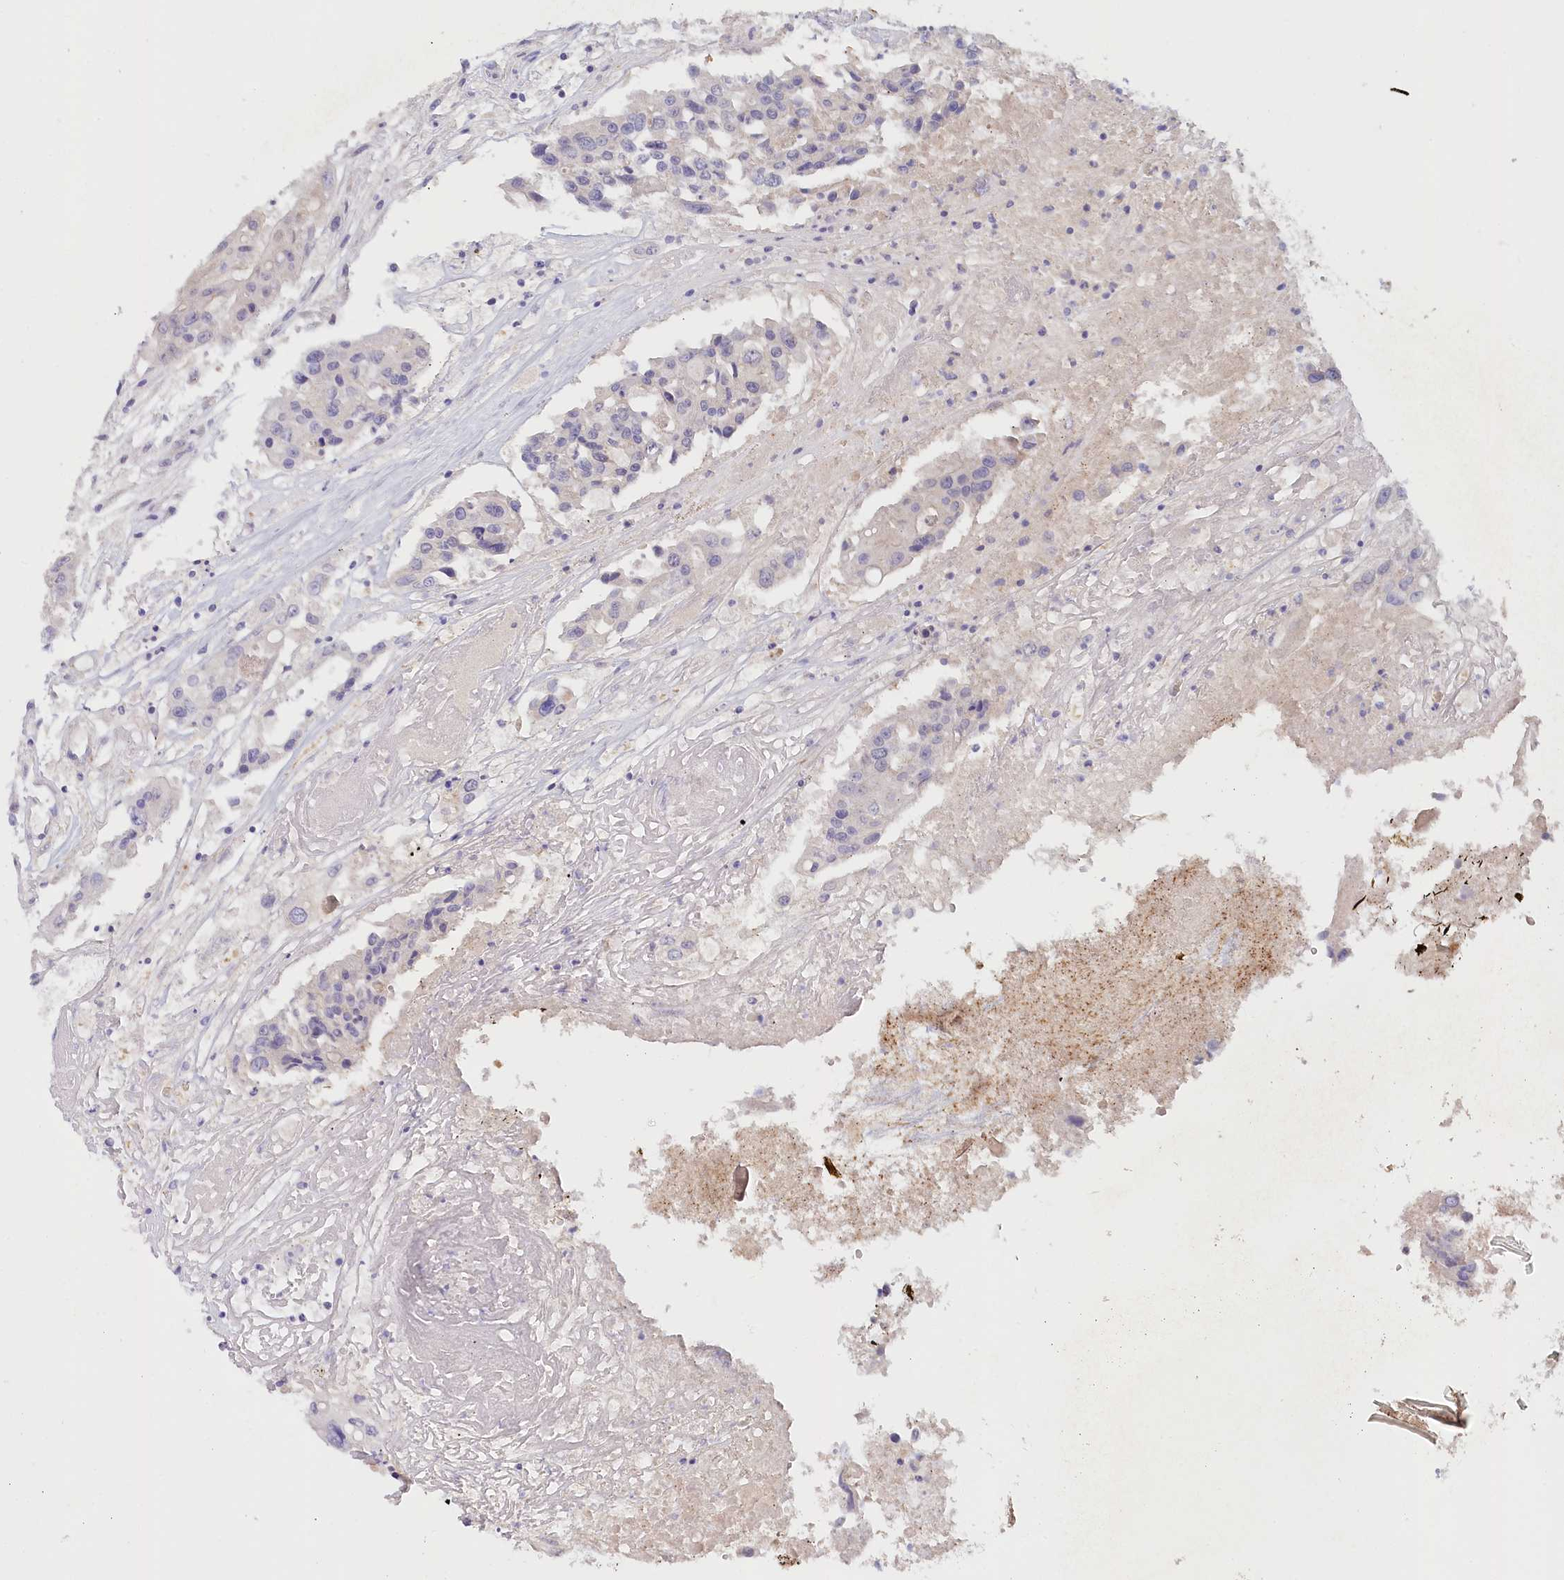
{"staining": {"intensity": "negative", "quantity": "none", "location": "none"}, "tissue": "colorectal cancer", "cell_type": "Tumor cells", "image_type": "cancer", "snomed": [{"axis": "morphology", "description": "Adenocarcinoma, NOS"}, {"axis": "topography", "description": "Colon"}], "caption": "DAB immunohistochemical staining of human adenocarcinoma (colorectal) displays no significant staining in tumor cells.", "gene": "PSAPL1", "patient": {"sex": "male", "age": 77}}